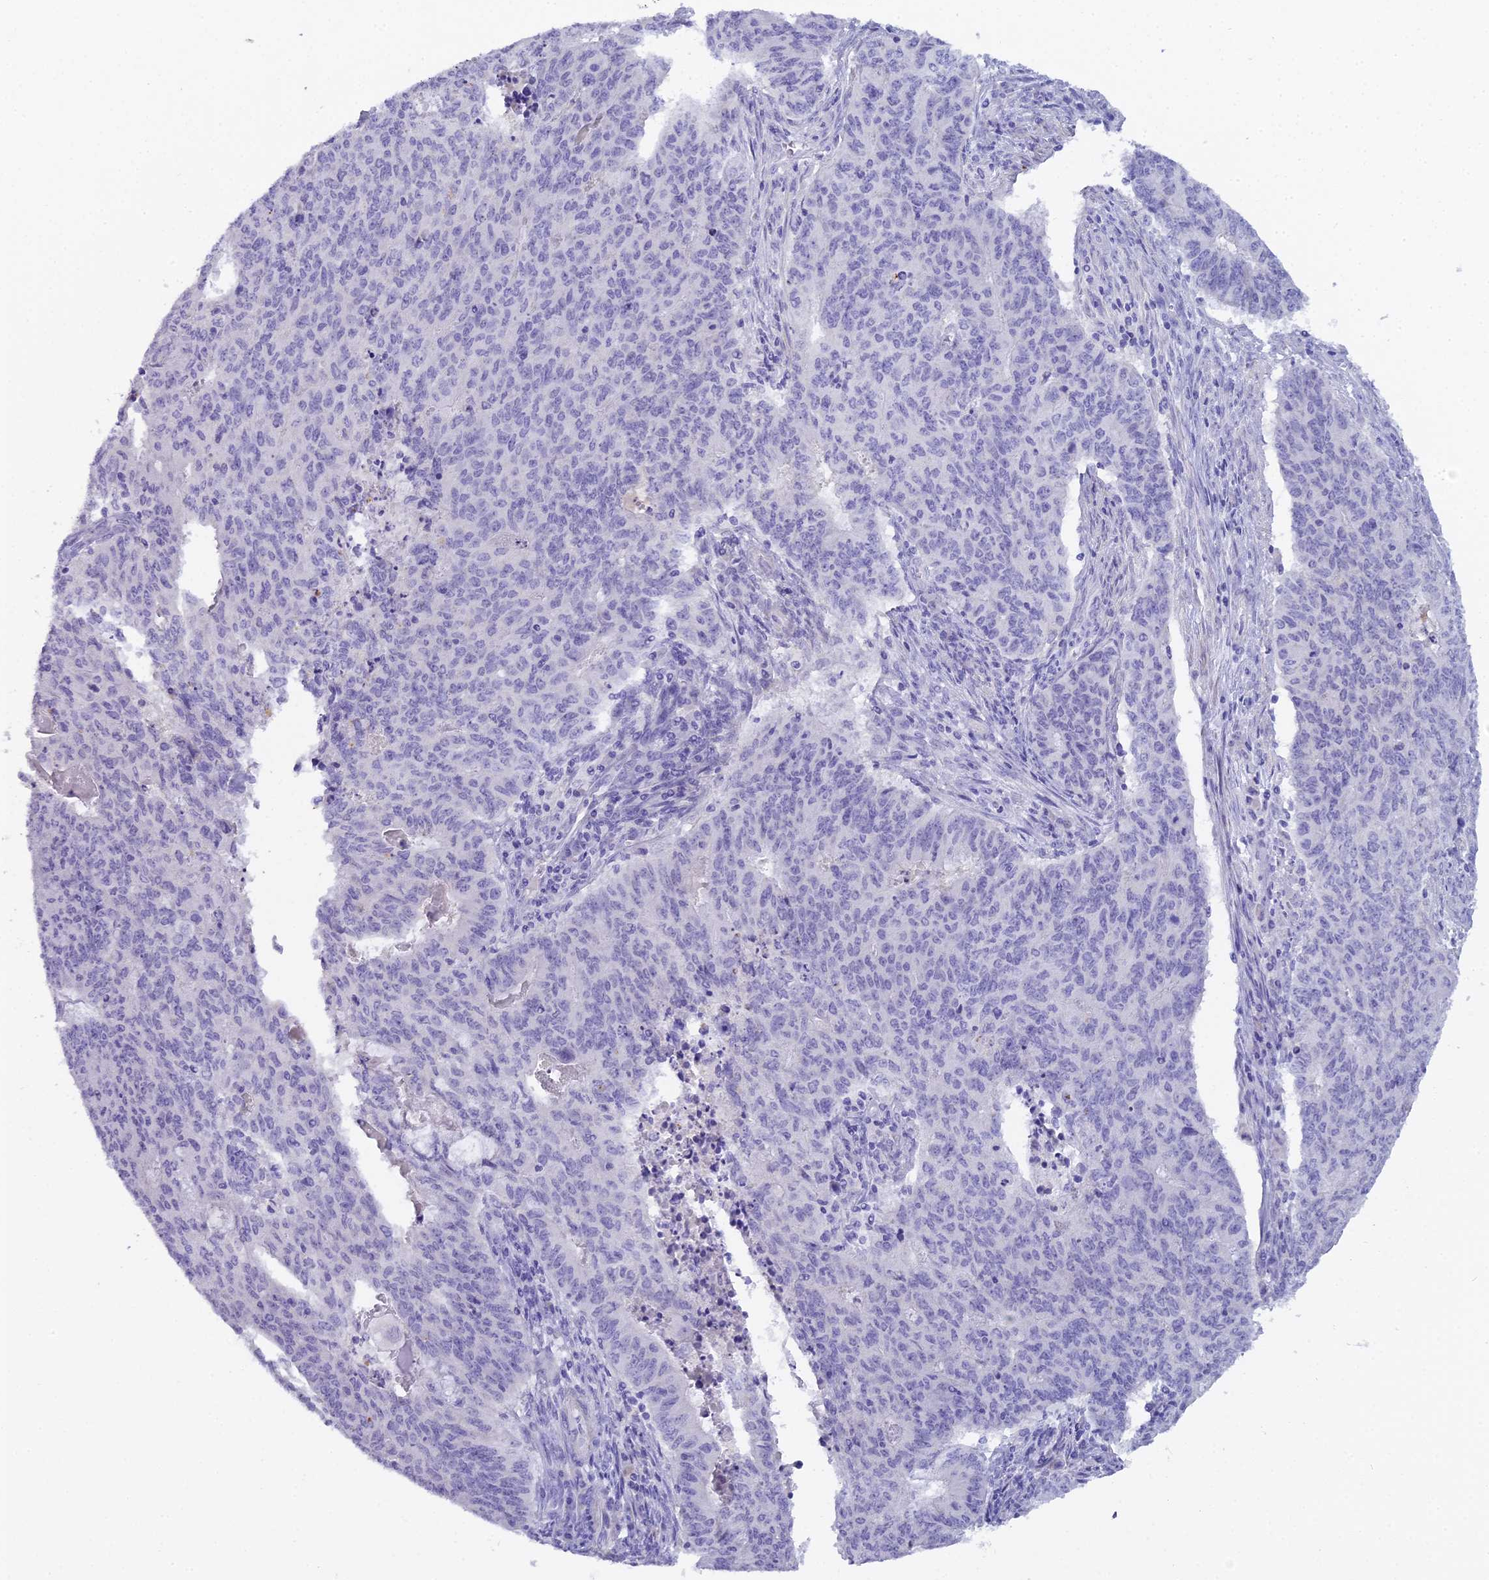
{"staining": {"intensity": "negative", "quantity": "none", "location": "none"}, "tissue": "endometrial cancer", "cell_type": "Tumor cells", "image_type": "cancer", "snomed": [{"axis": "morphology", "description": "Adenocarcinoma, NOS"}, {"axis": "topography", "description": "Endometrium"}], "caption": "This image is of endometrial cancer stained with immunohistochemistry (IHC) to label a protein in brown with the nuclei are counter-stained blue. There is no expression in tumor cells.", "gene": "UNC80", "patient": {"sex": "female", "age": 59}}